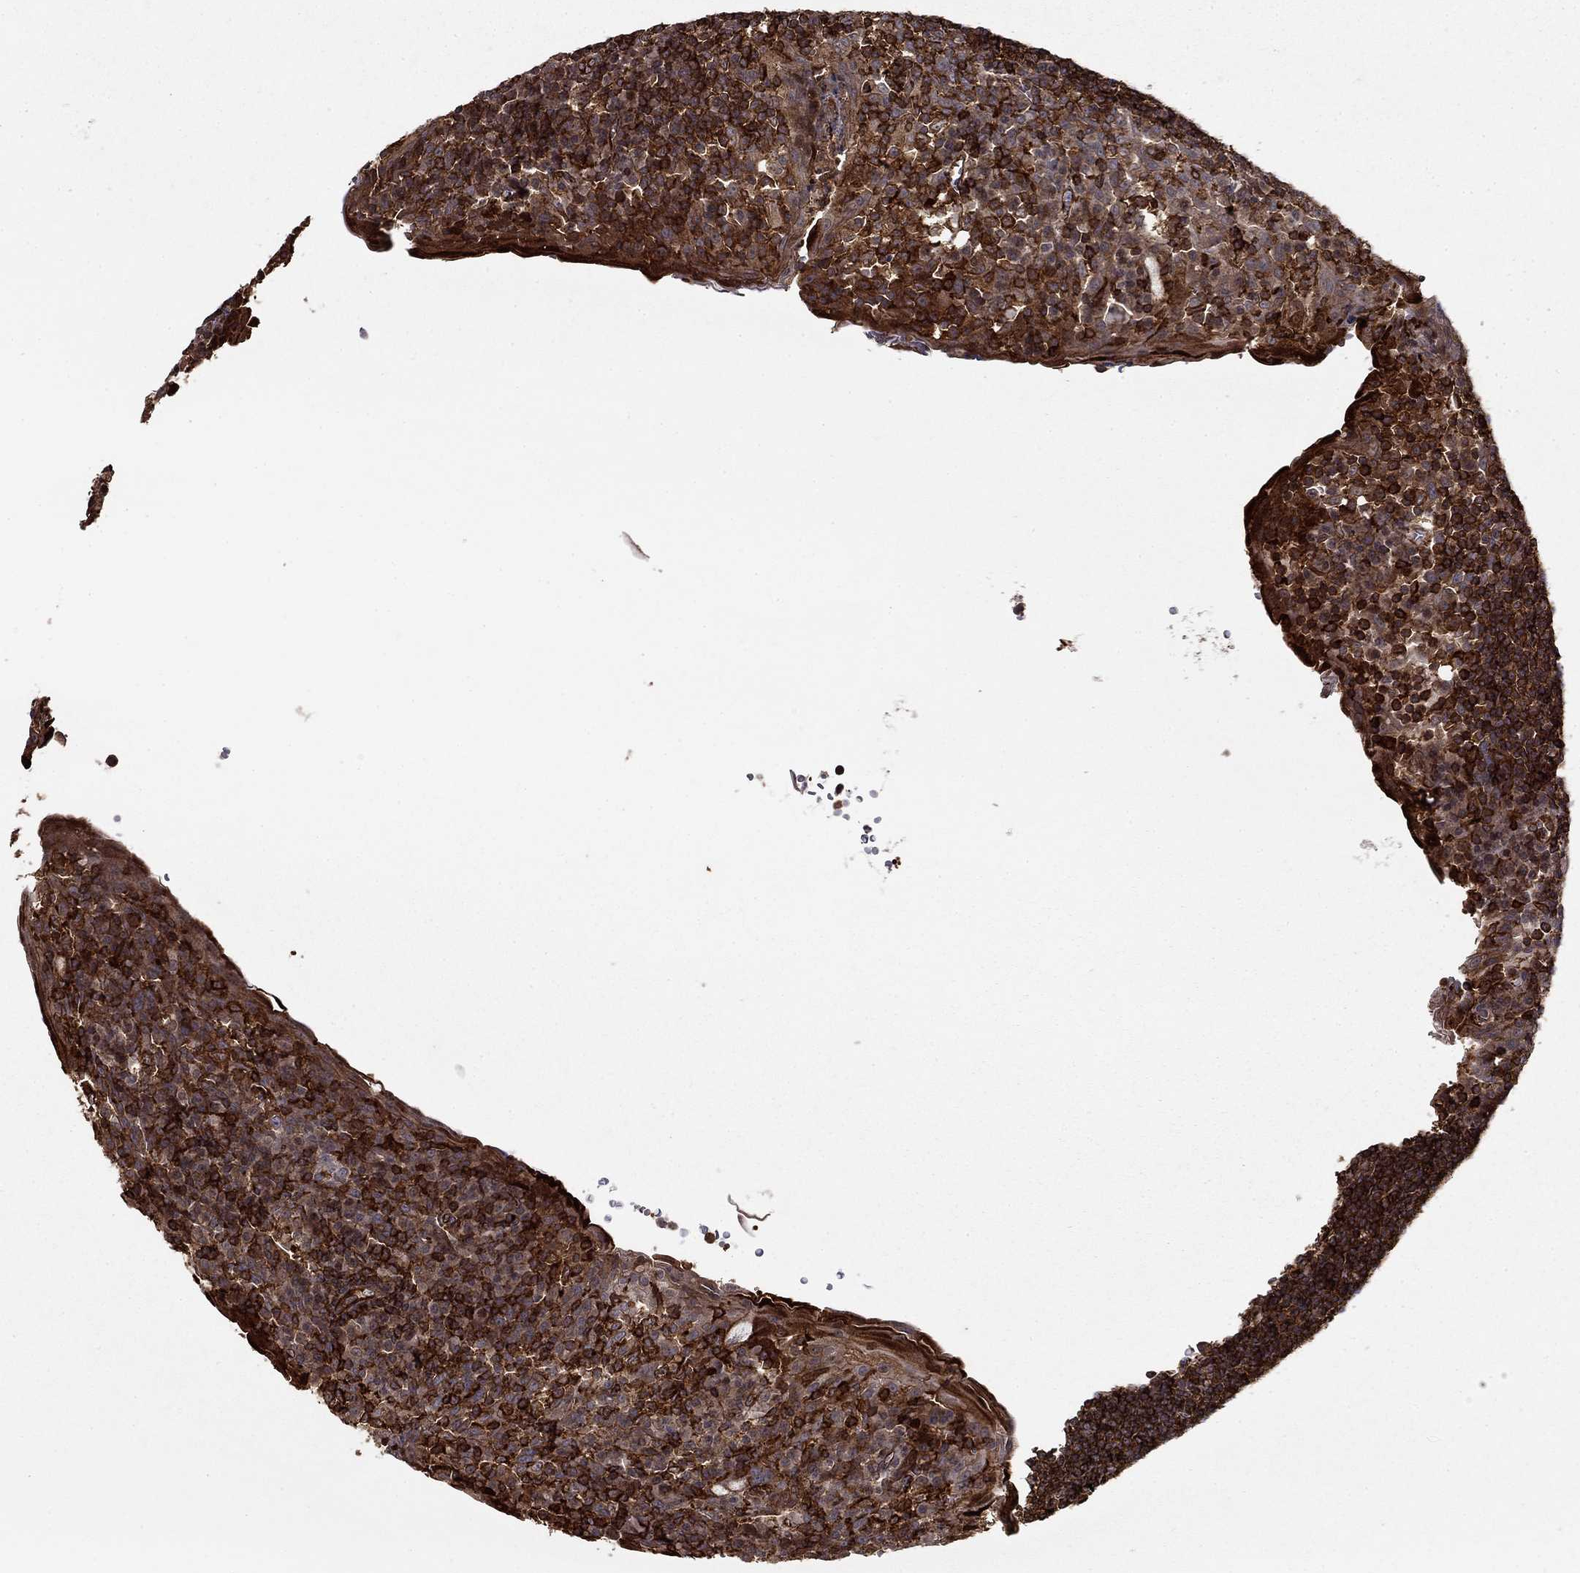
{"staining": {"intensity": "strong", "quantity": ">75%", "location": "cytoplasmic/membranous"}, "tissue": "tonsil", "cell_type": "Germinal center cells", "image_type": "normal", "snomed": [{"axis": "morphology", "description": "Normal tissue, NOS"}, {"axis": "topography", "description": "Tonsil"}], "caption": "Unremarkable tonsil demonstrates strong cytoplasmic/membranous expression in about >75% of germinal center cells.", "gene": "ADM", "patient": {"sex": "female", "age": 13}}